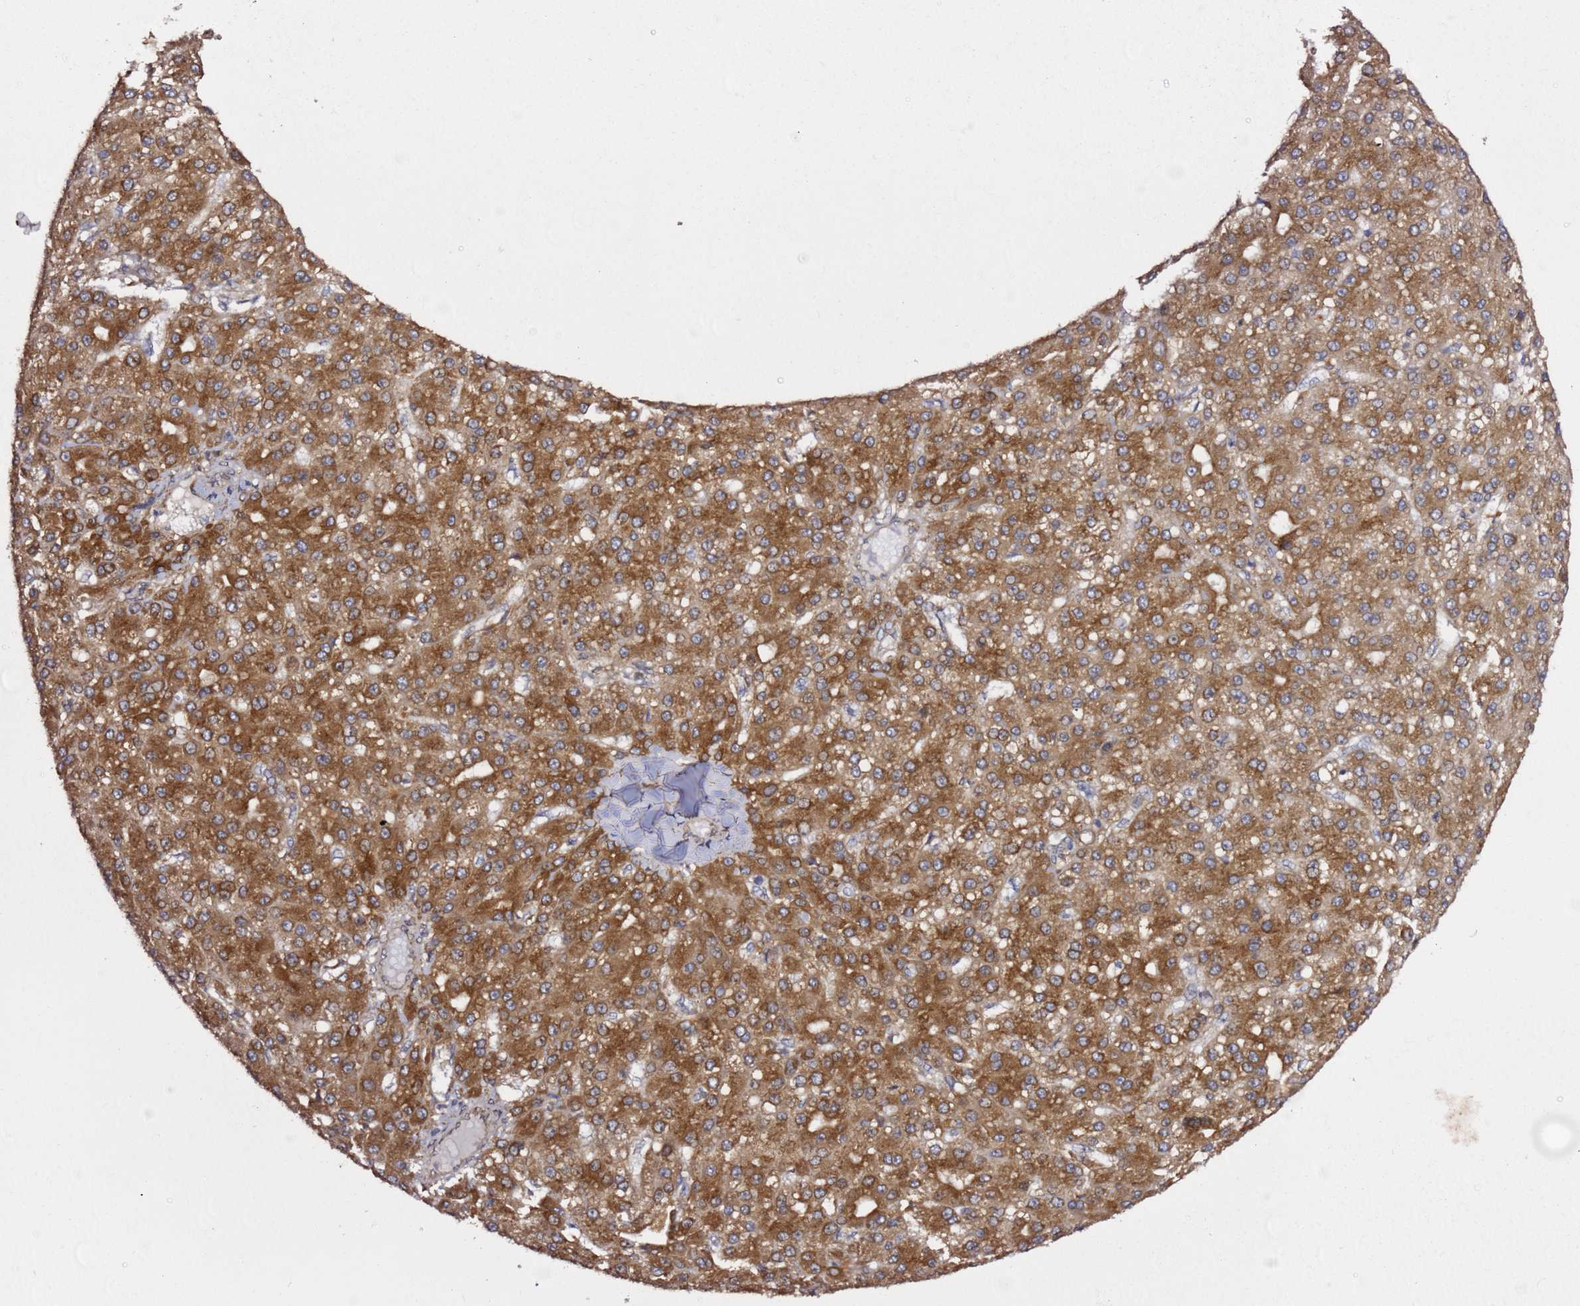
{"staining": {"intensity": "strong", "quantity": ">75%", "location": "cytoplasmic/membranous"}, "tissue": "liver cancer", "cell_type": "Tumor cells", "image_type": "cancer", "snomed": [{"axis": "morphology", "description": "Carcinoma, Hepatocellular, NOS"}, {"axis": "topography", "description": "Liver"}], "caption": "Immunohistochemical staining of hepatocellular carcinoma (liver) reveals high levels of strong cytoplasmic/membranous protein positivity in about >75% of tumor cells.", "gene": "PRKAB2", "patient": {"sex": "male", "age": 67}}